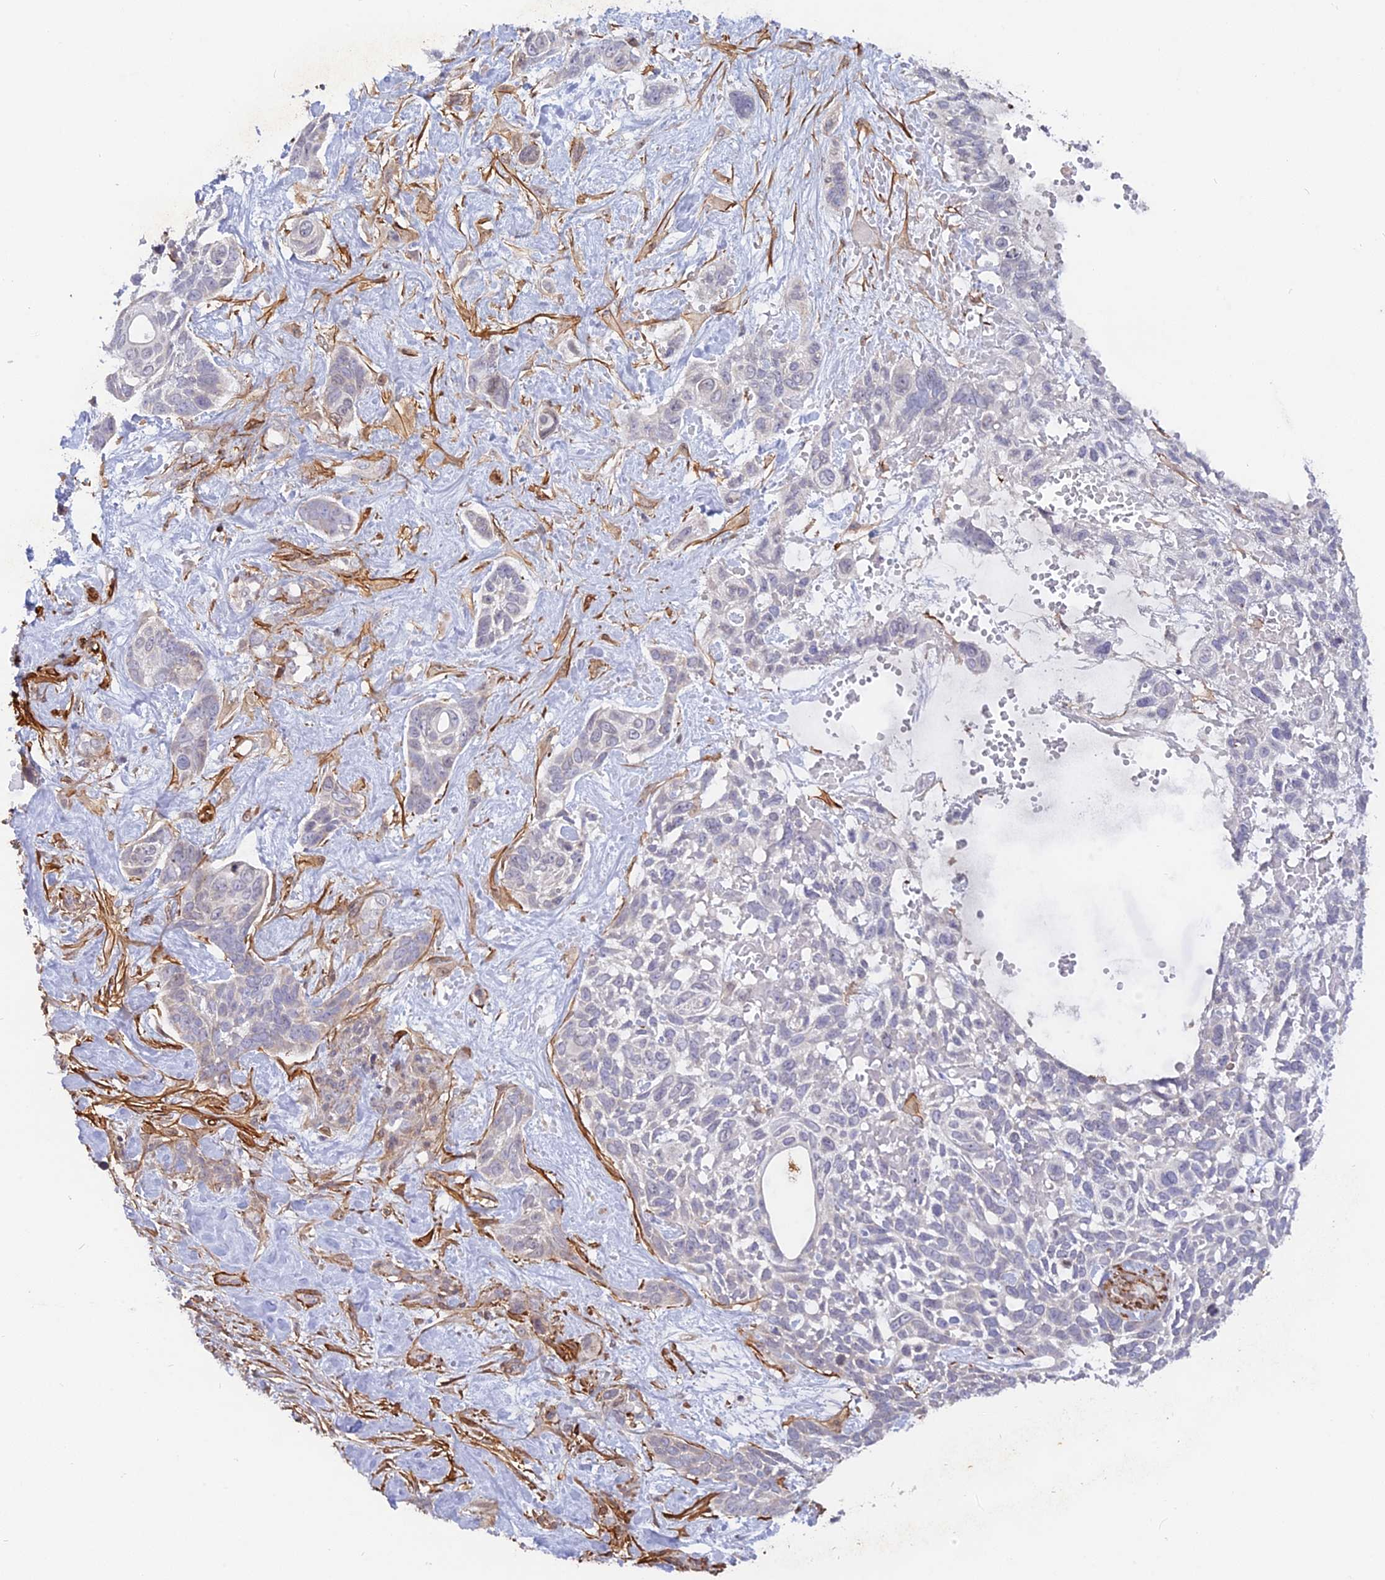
{"staining": {"intensity": "negative", "quantity": "none", "location": "none"}, "tissue": "skin cancer", "cell_type": "Tumor cells", "image_type": "cancer", "snomed": [{"axis": "morphology", "description": "Basal cell carcinoma"}, {"axis": "topography", "description": "Skin"}], "caption": "Immunohistochemical staining of human basal cell carcinoma (skin) demonstrates no significant staining in tumor cells.", "gene": "CCDC154", "patient": {"sex": "male", "age": 88}}